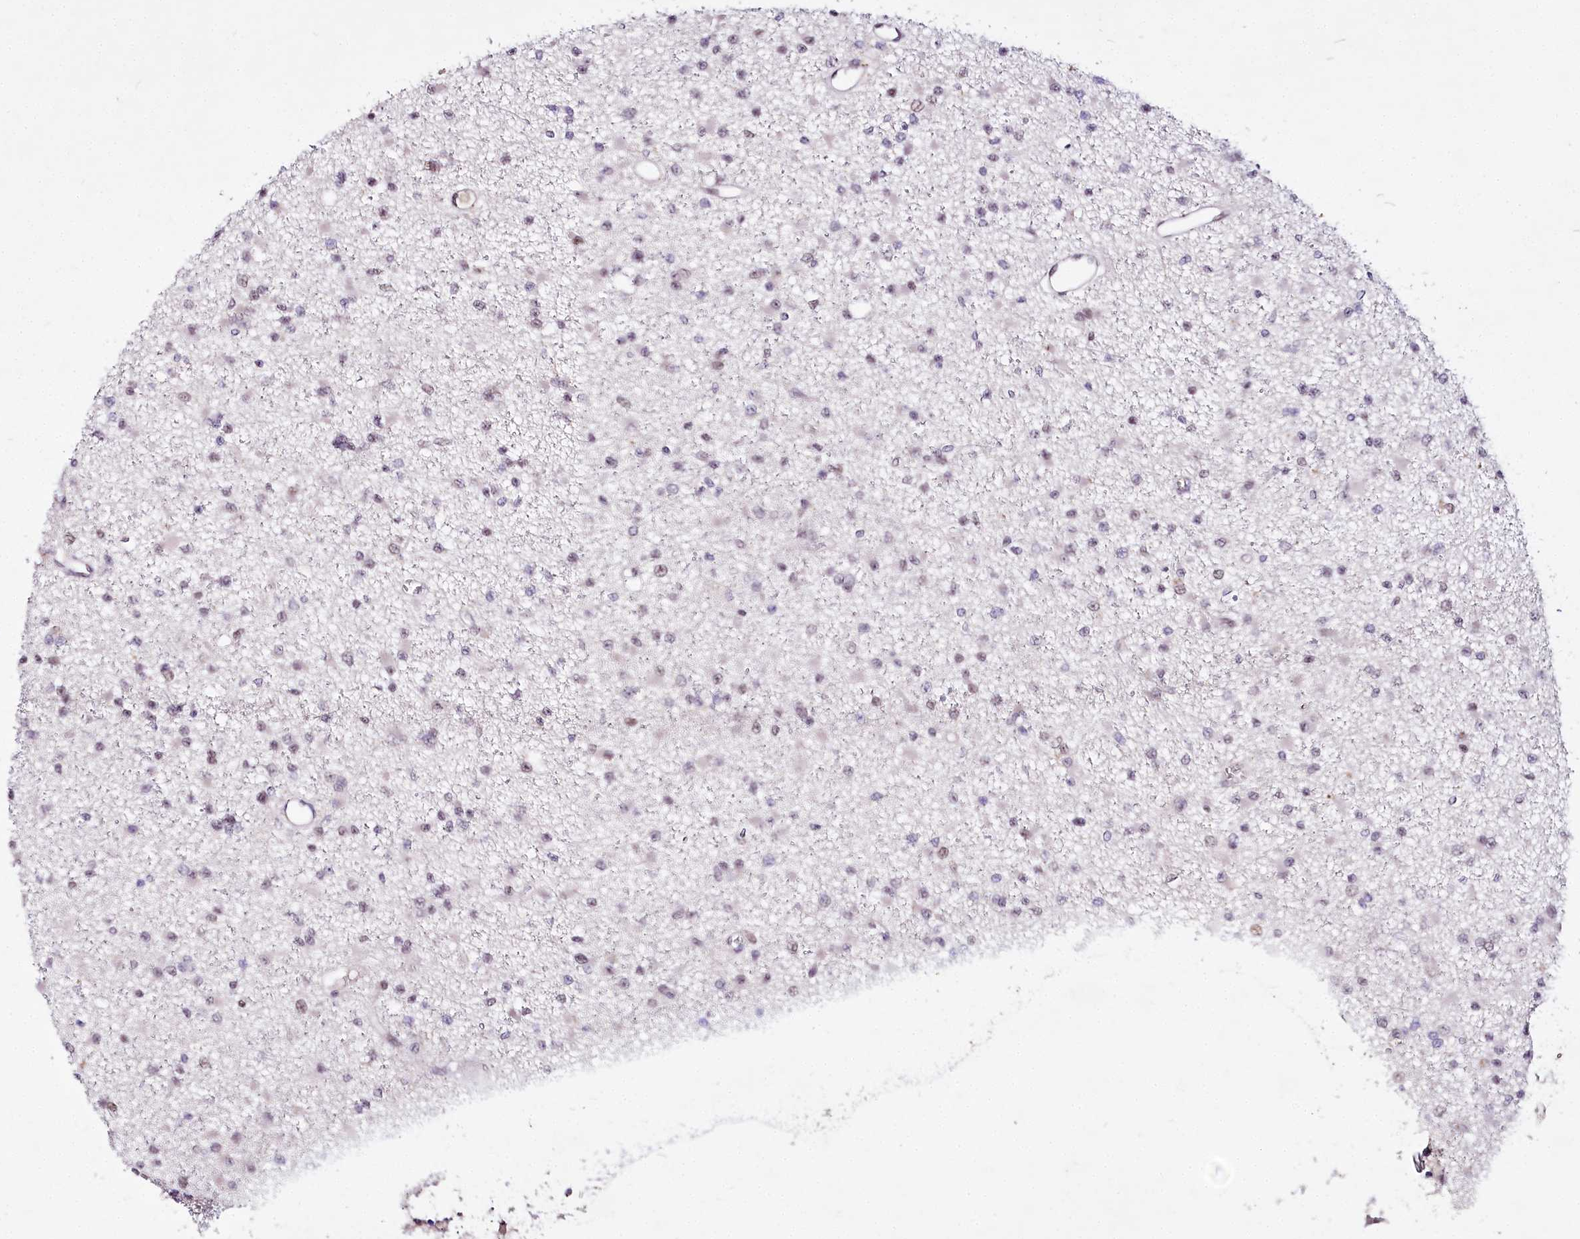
{"staining": {"intensity": "weak", "quantity": "<25%", "location": "nuclear"}, "tissue": "glioma", "cell_type": "Tumor cells", "image_type": "cancer", "snomed": [{"axis": "morphology", "description": "Glioma, malignant, Low grade"}, {"axis": "topography", "description": "Brain"}], "caption": "Immunohistochemistry of low-grade glioma (malignant) displays no positivity in tumor cells.", "gene": "POLA2", "patient": {"sex": "female", "age": 22}}